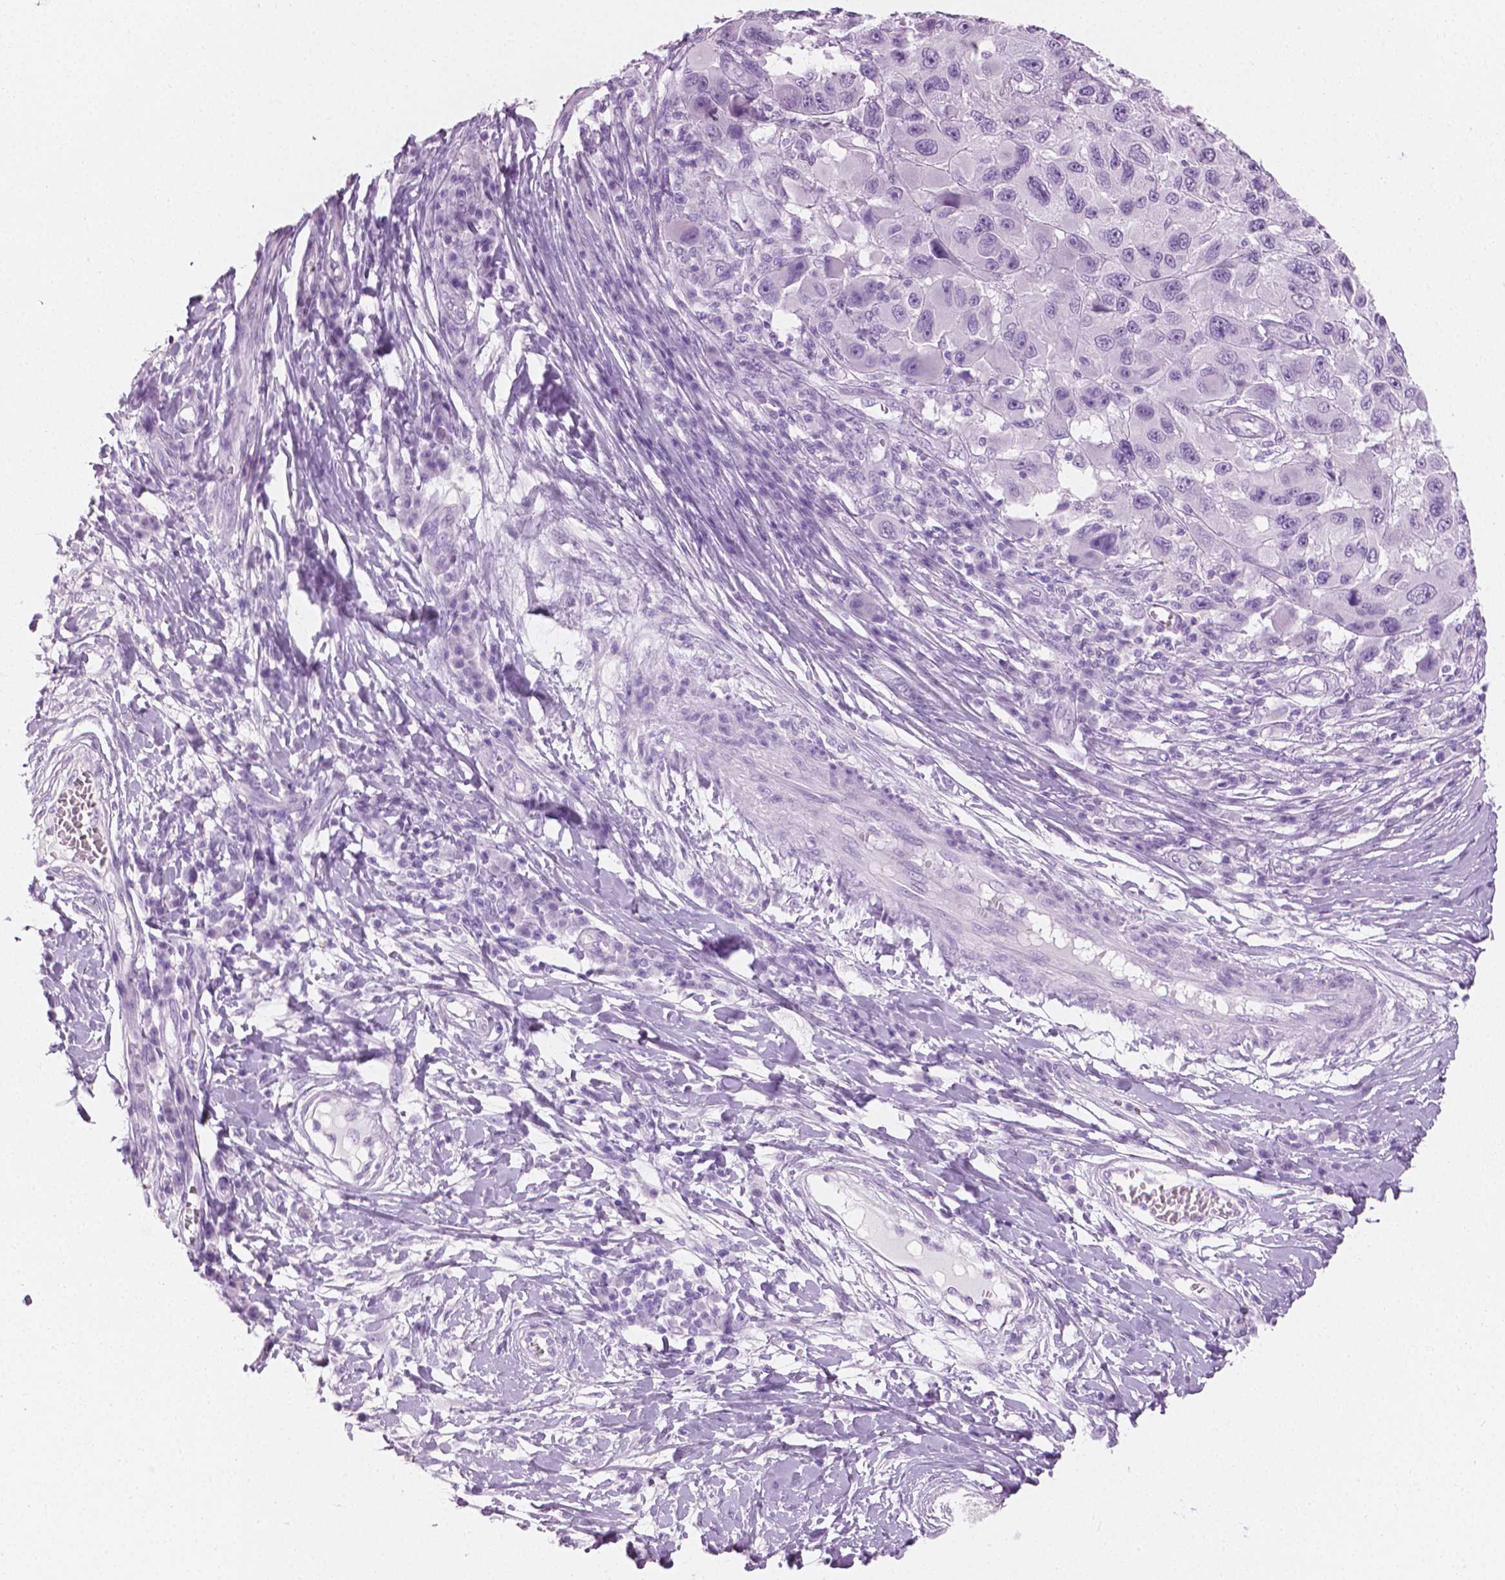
{"staining": {"intensity": "negative", "quantity": "none", "location": "none"}, "tissue": "melanoma", "cell_type": "Tumor cells", "image_type": "cancer", "snomed": [{"axis": "morphology", "description": "Malignant melanoma, NOS"}, {"axis": "topography", "description": "Skin"}], "caption": "There is no significant positivity in tumor cells of malignant melanoma.", "gene": "PLIN4", "patient": {"sex": "male", "age": 53}}